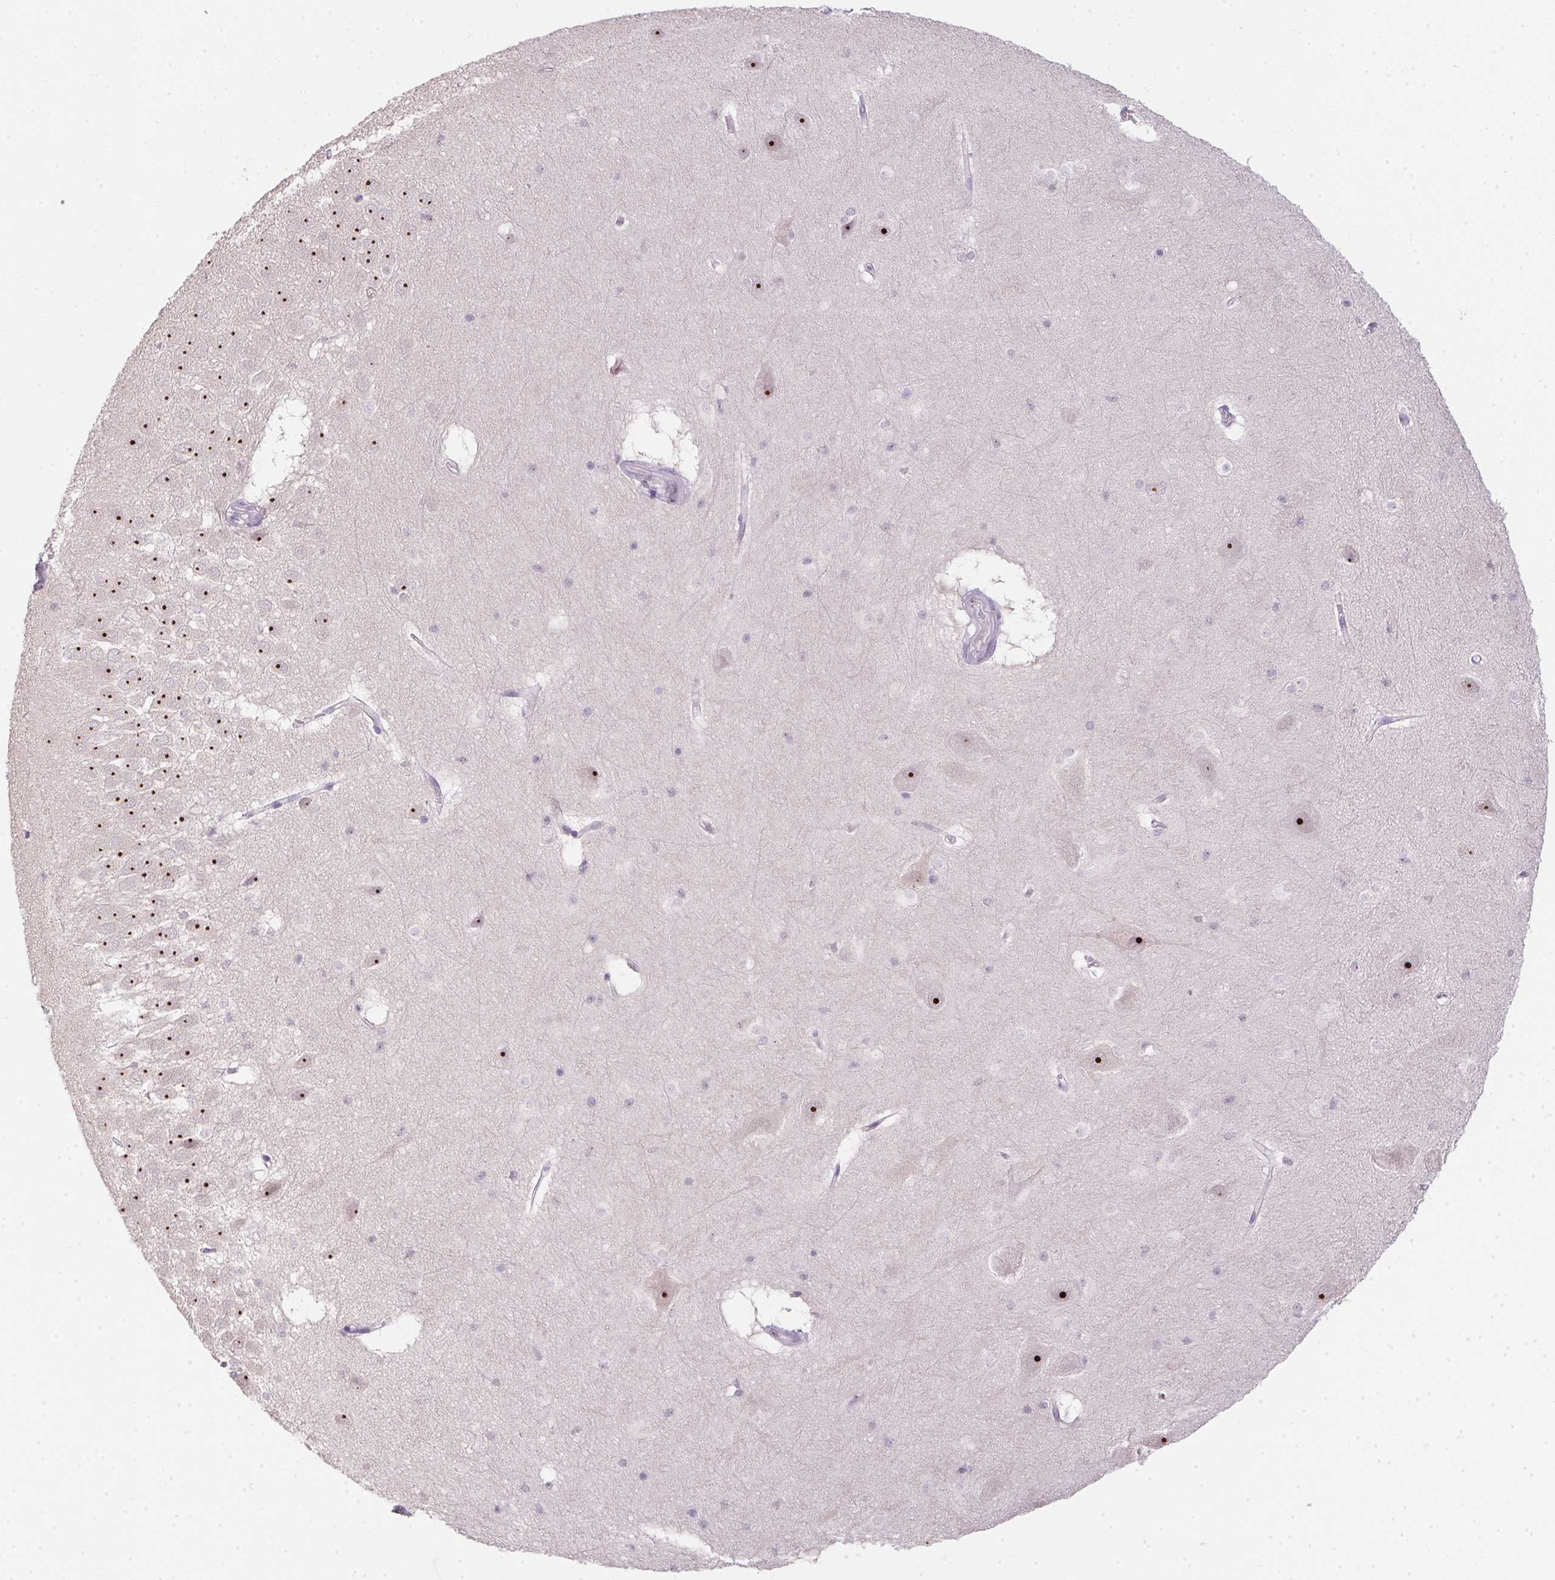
{"staining": {"intensity": "moderate", "quantity": "25%-75%", "location": "nuclear"}, "tissue": "hippocampus", "cell_type": "Glial cells", "image_type": "normal", "snomed": [{"axis": "morphology", "description": "Normal tissue, NOS"}, {"axis": "topography", "description": "Hippocampus"}], "caption": "Immunohistochemistry (DAB (3,3'-diaminobenzidine)) staining of normal hippocampus shows moderate nuclear protein expression in approximately 25%-75% of glial cells.", "gene": "BATF2", "patient": {"sex": "male", "age": 45}}